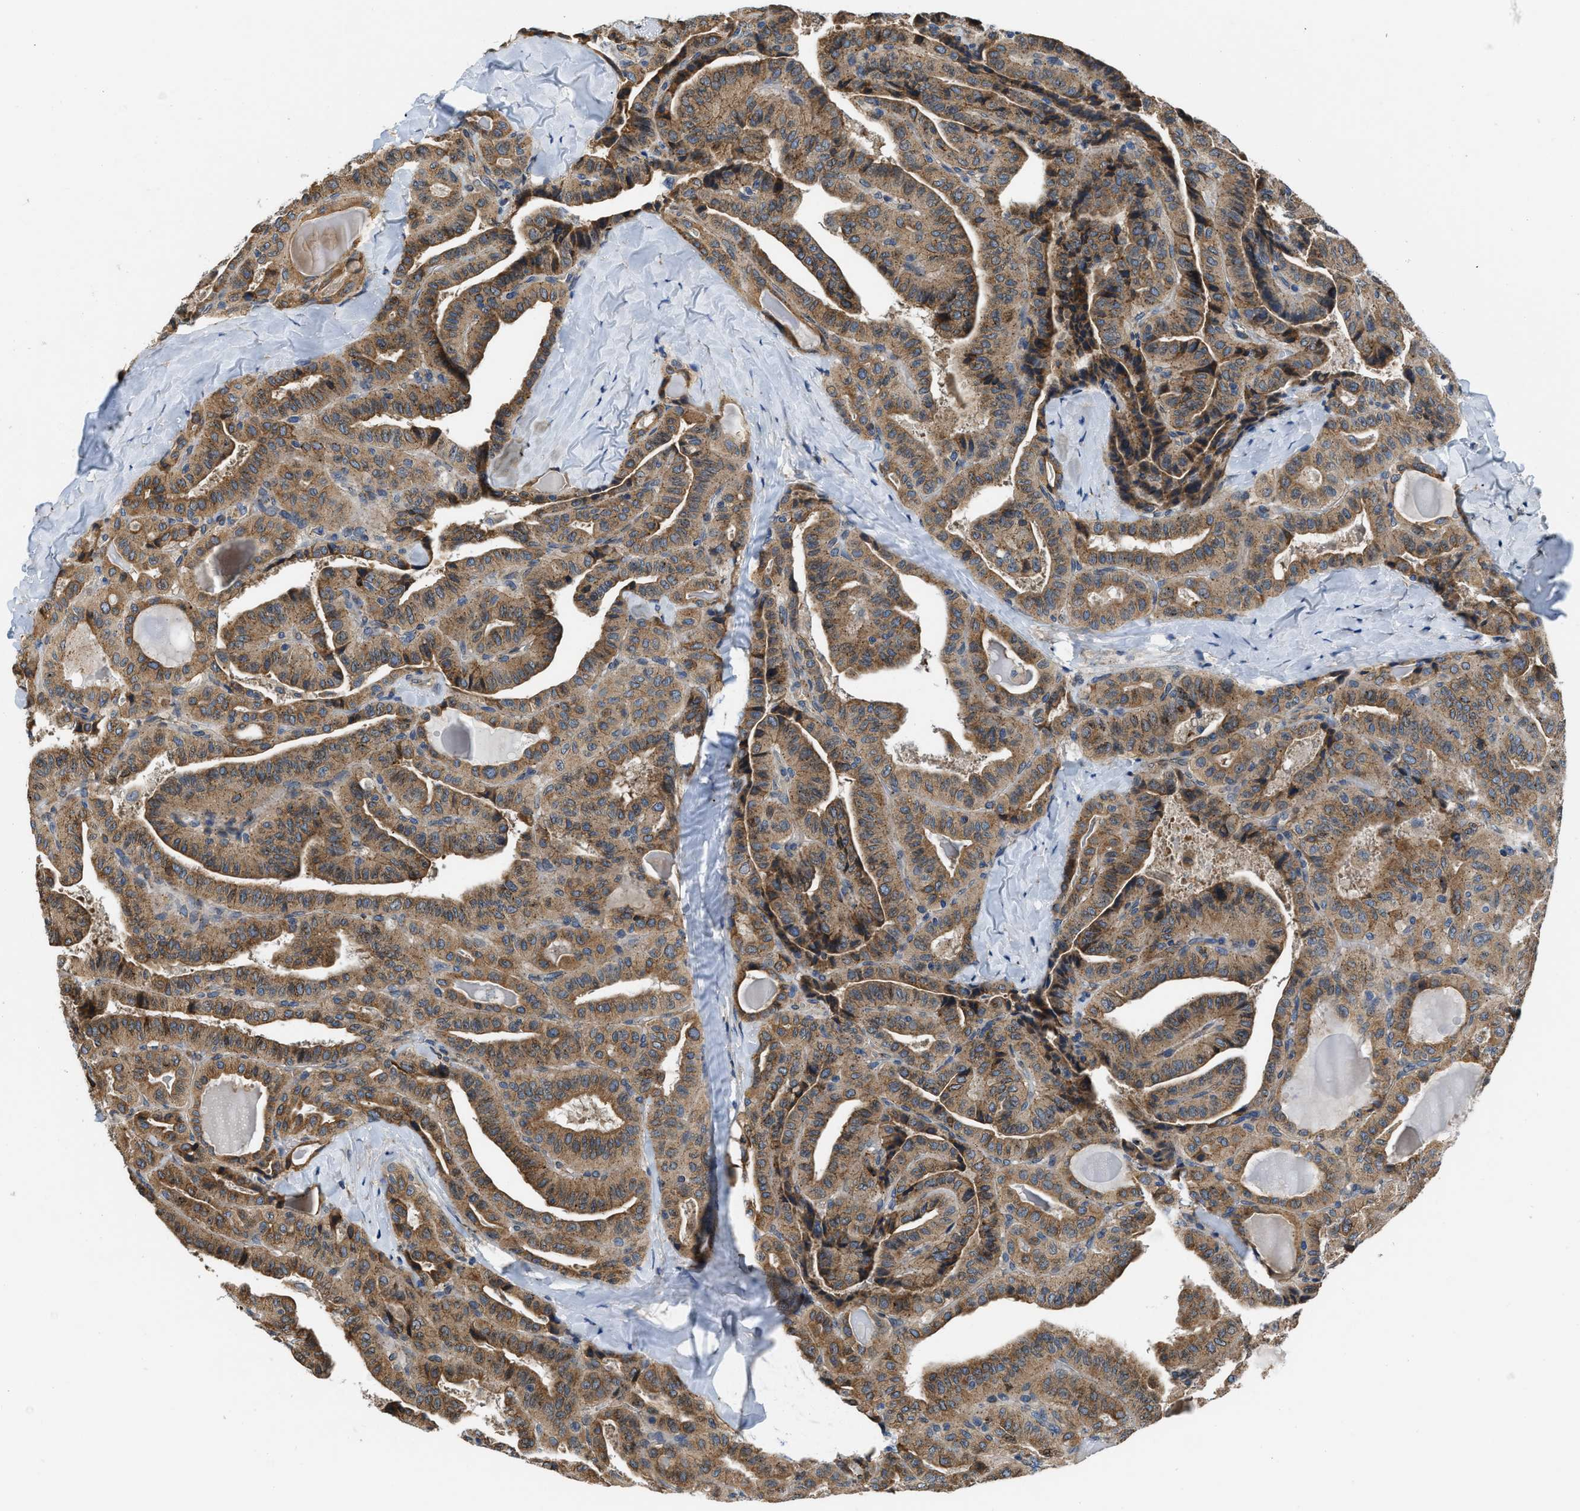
{"staining": {"intensity": "moderate", "quantity": ">75%", "location": "cytoplasmic/membranous"}, "tissue": "thyroid cancer", "cell_type": "Tumor cells", "image_type": "cancer", "snomed": [{"axis": "morphology", "description": "Papillary adenocarcinoma, NOS"}, {"axis": "topography", "description": "Thyroid gland"}], "caption": "This image displays IHC staining of human papillary adenocarcinoma (thyroid), with medium moderate cytoplasmic/membranous staining in approximately >75% of tumor cells.", "gene": "ARL6IP5", "patient": {"sex": "male", "age": 77}}